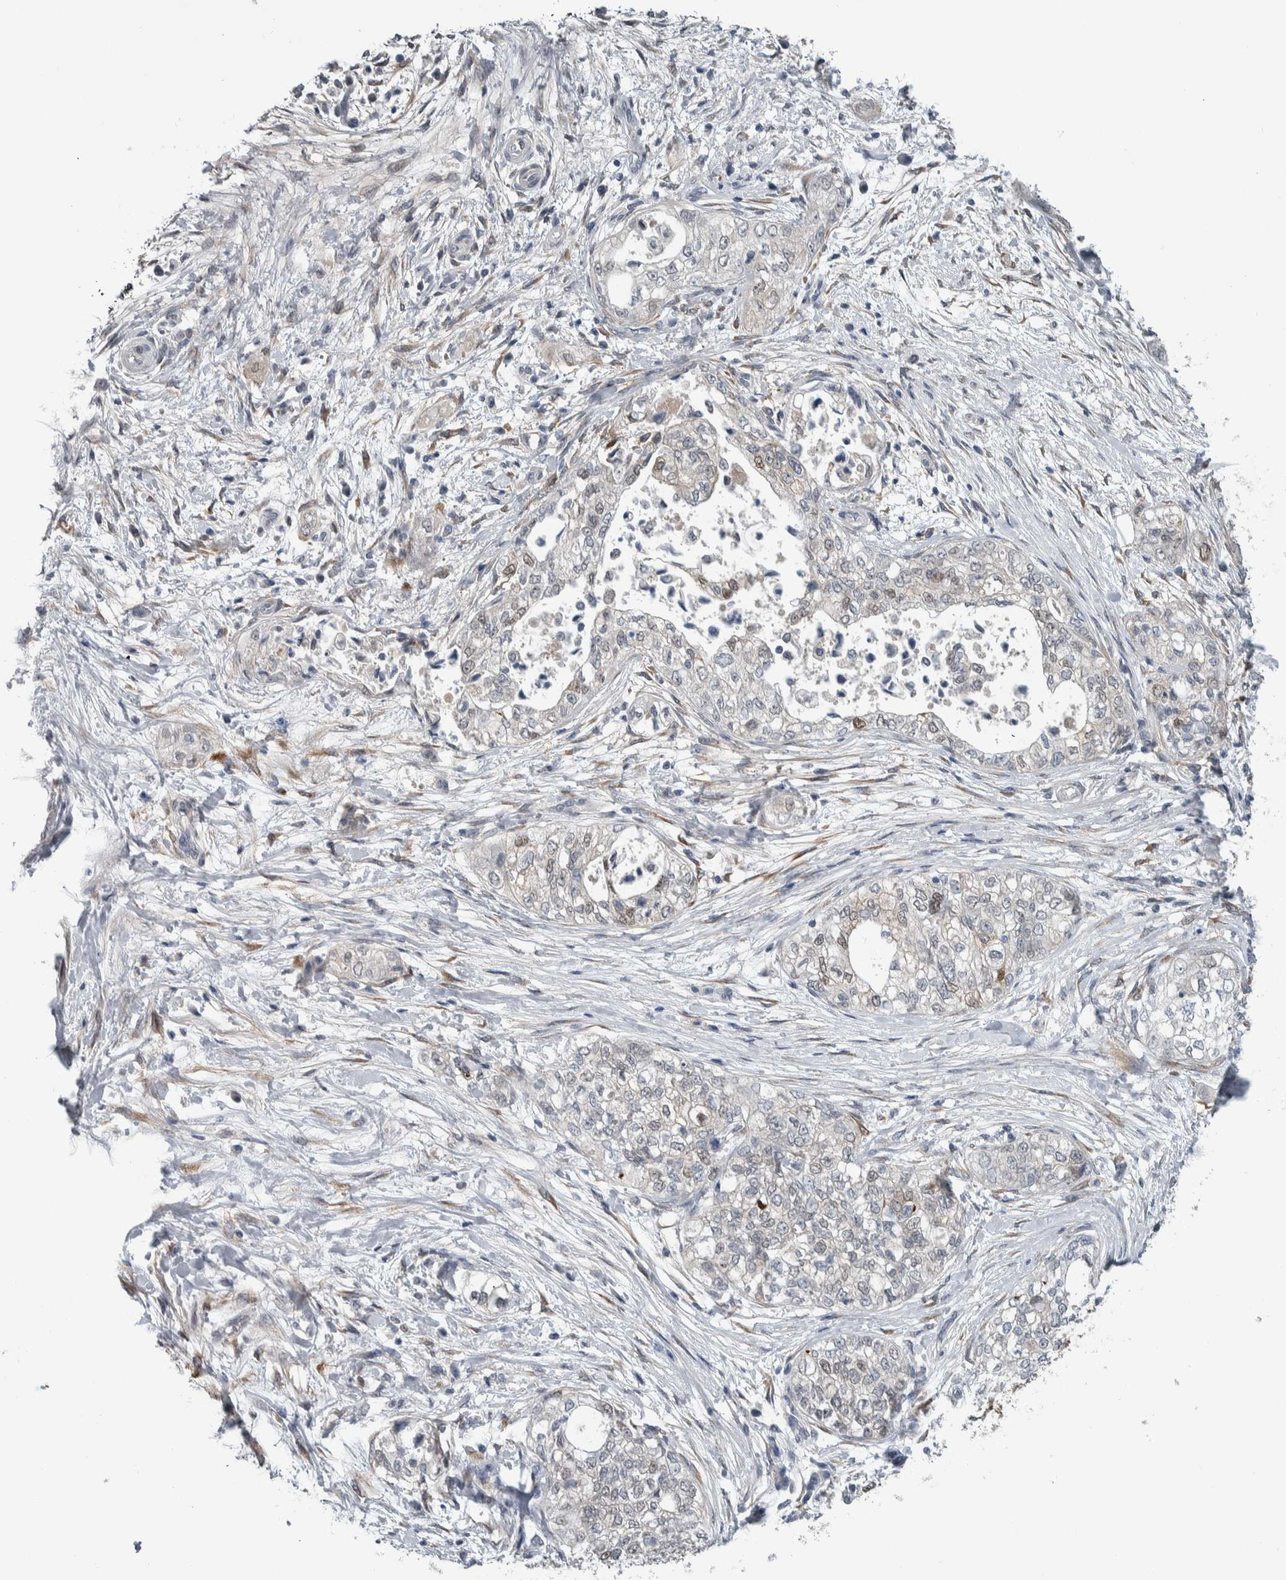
{"staining": {"intensity": "negative", "quantity": "none", "location": "none"}, "tissue": "pancreatic cancer", "cell_type": "Tumor cells", "image_type": "cancer", "snomed": [{"axis": "morphology", "description": "Adenocarcinoma, NOS"}, {"axis": "topography", "description": "Pancreas"}], "caption": "Tumor cells show no significant staining in pancreatic adenocarcinoma.", "gene": "COL14A1", "patient": {"sex": "male", "age": 72}}